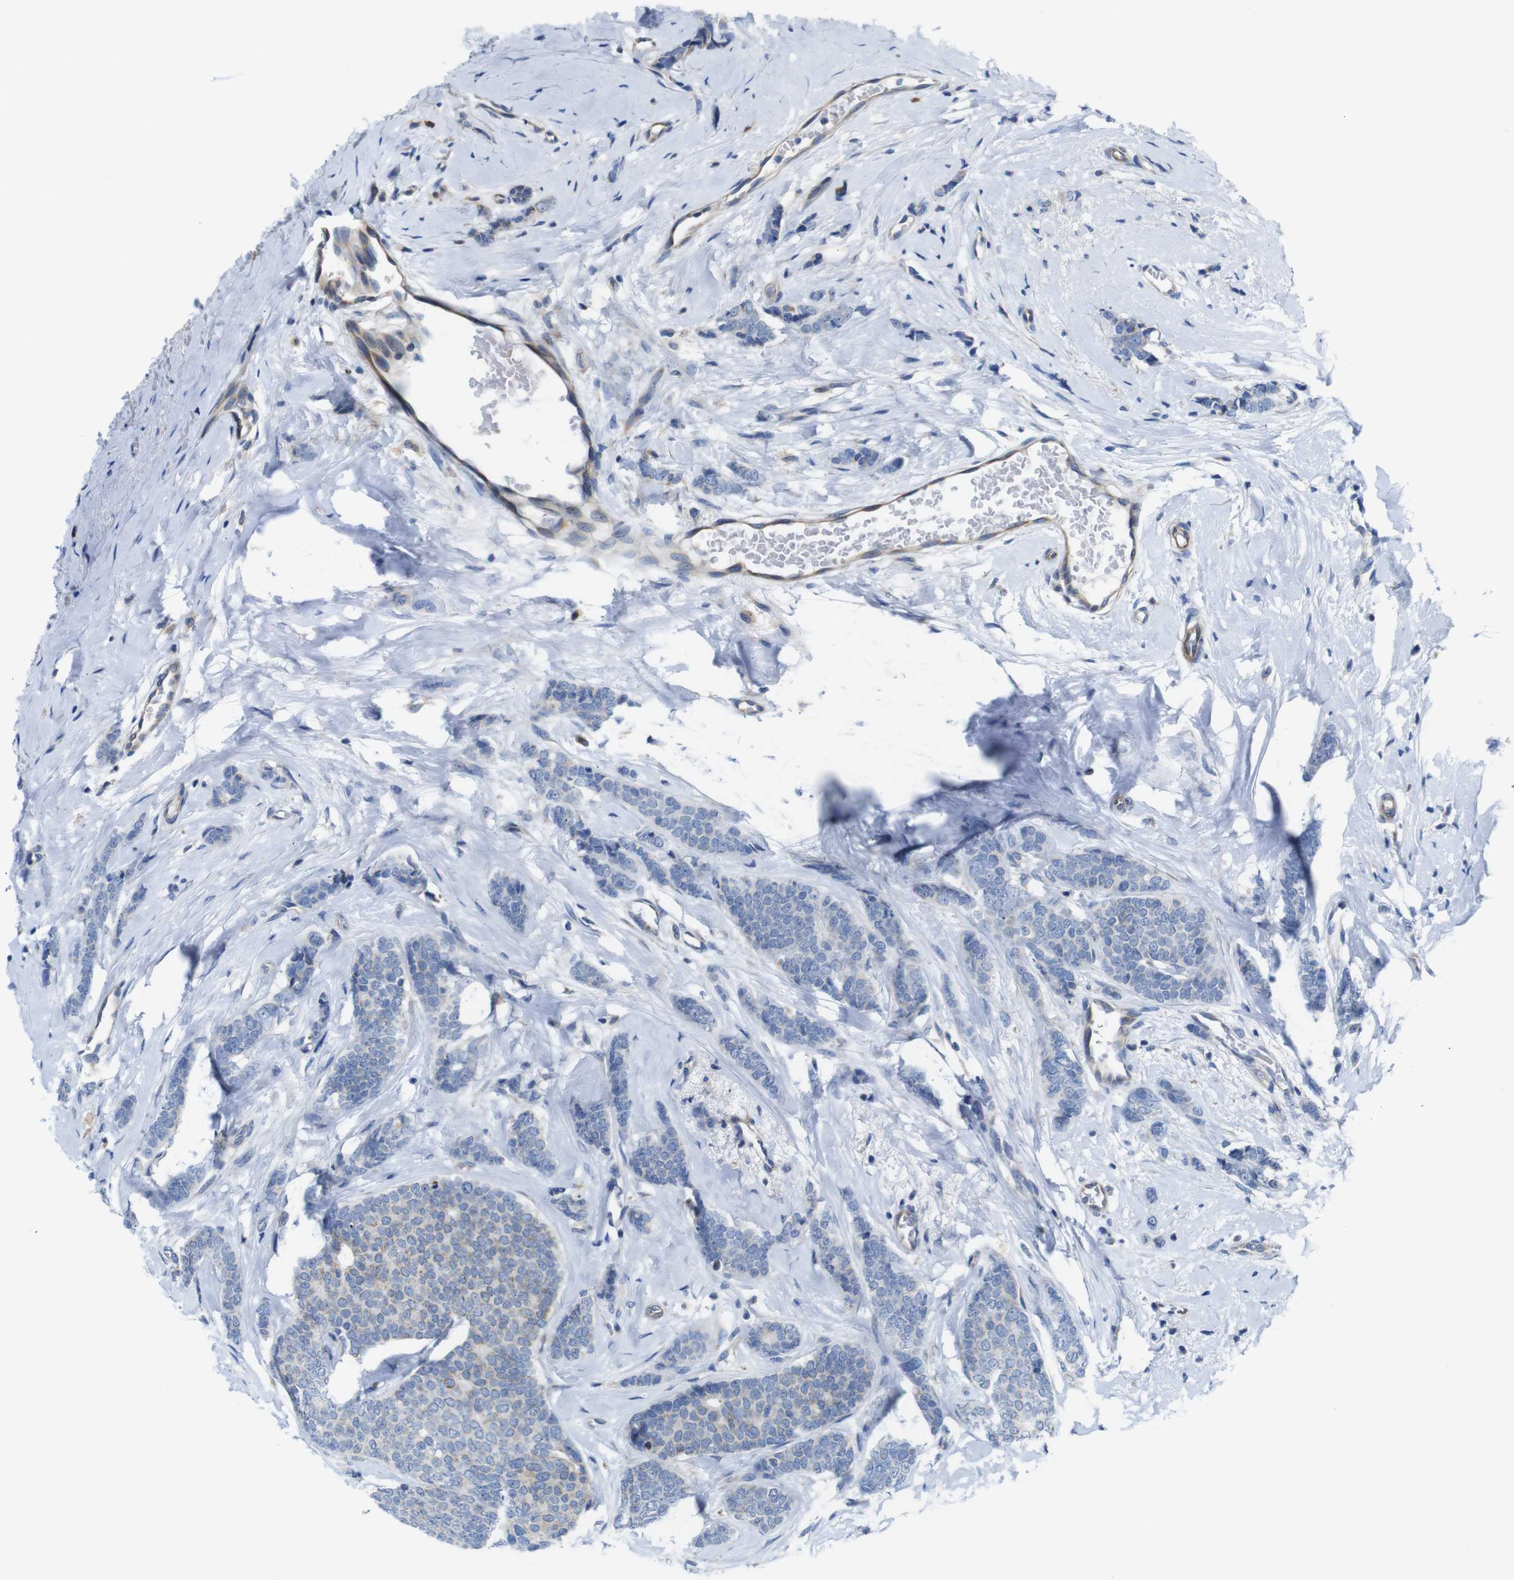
{"staining": {"intensity": "weak", "quantity": "<25%", "location": "cytoplasmic/membranous"}, "tissue": "breast cancer", "cell_type": "Tumor cells", "image_type": "cancer", "snomed": [{"axis": "morphology", "description": "Lobular carcinoma"}, {"axis": "topography", "description": "Skin"}, {"axis": "topography", "description": "Breast"}], "caption": "A micrograph of human breast cancer (lobular carcinoma) is negative for staining in tumor cells.", "gene": "PDCD1LG2", "patient": {"sex": "female", "age": 46}}